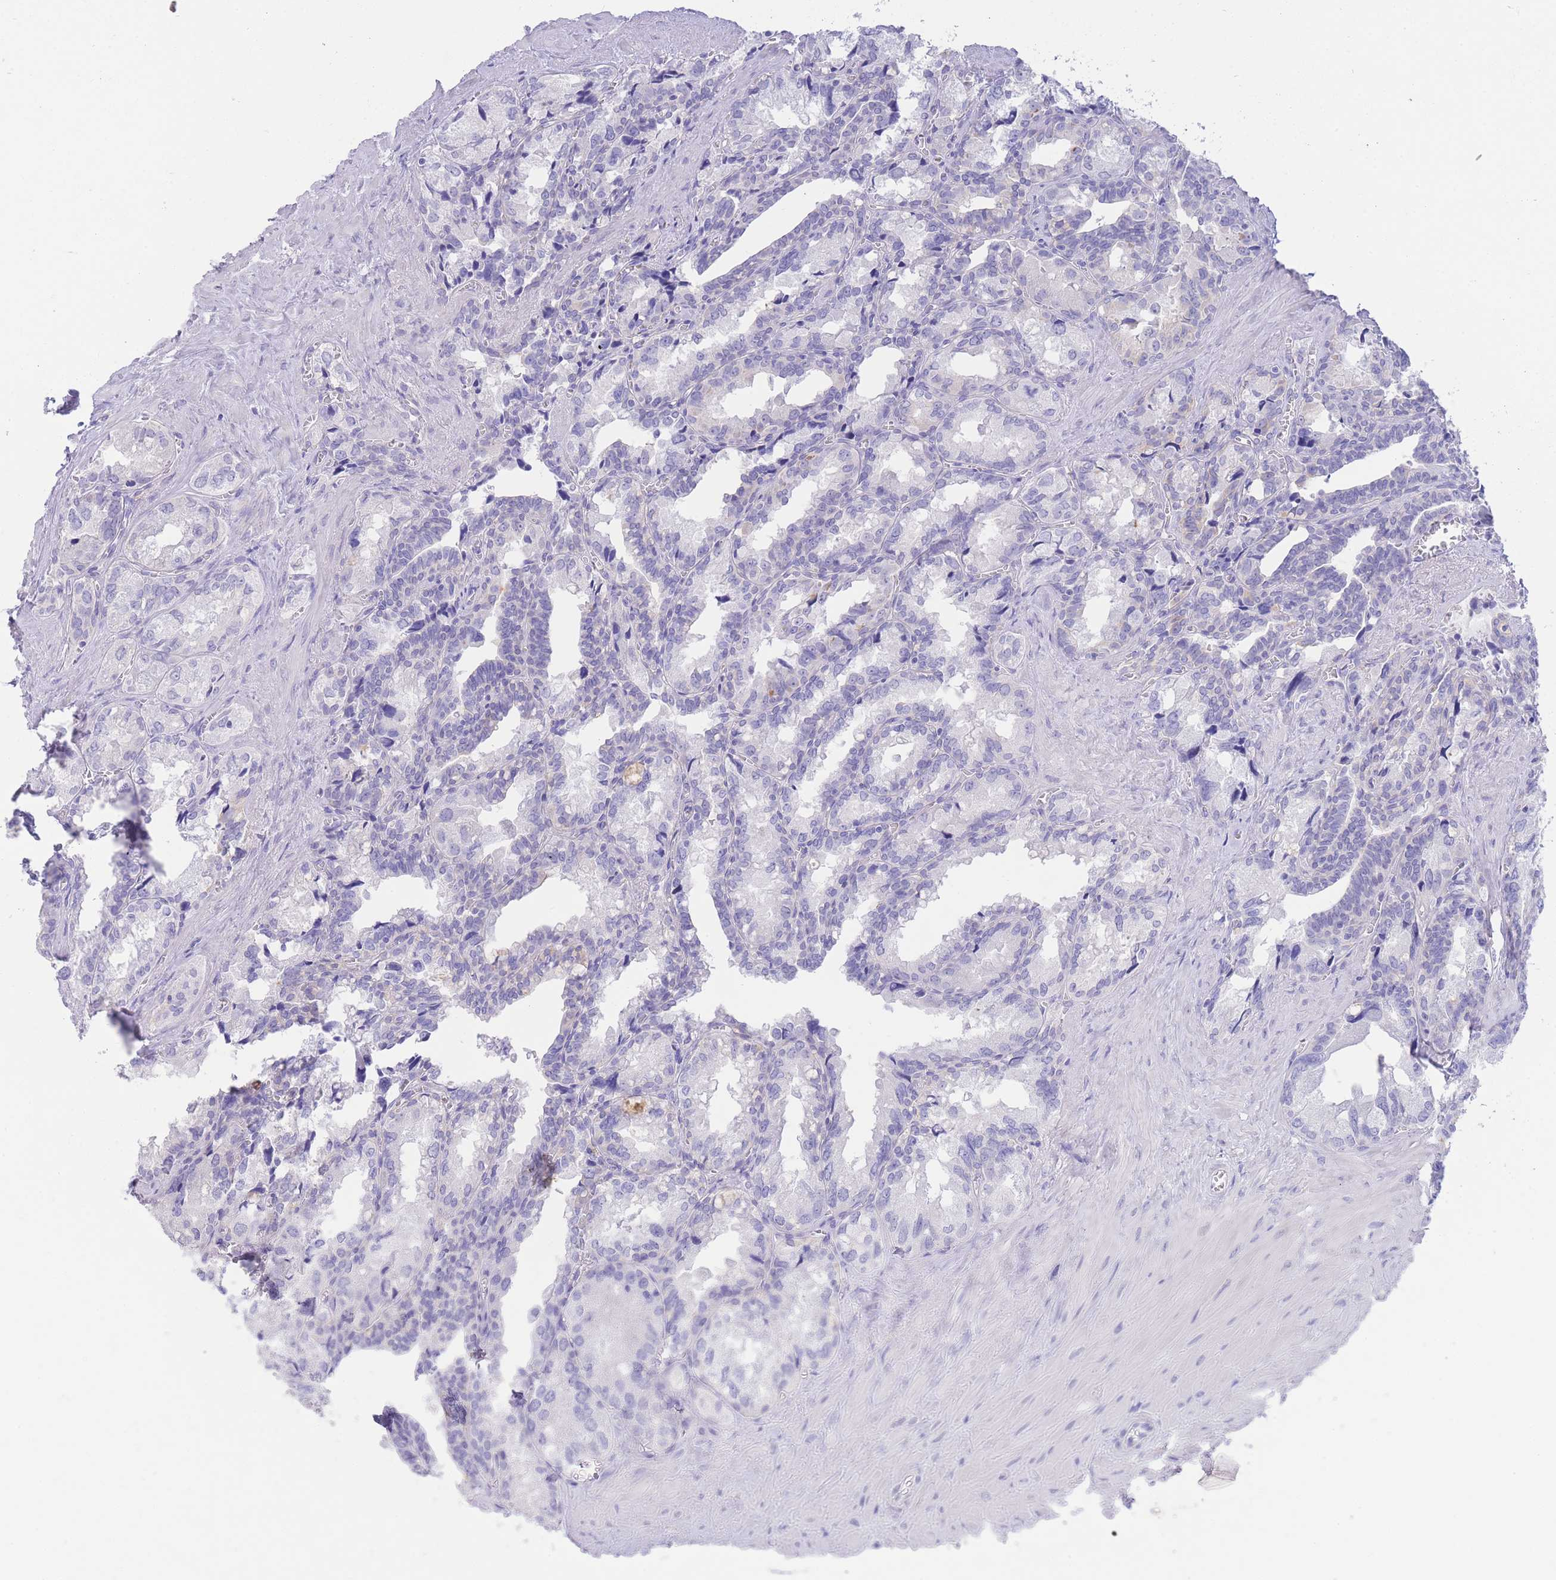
{"staining": {"intensity": "negative", "quantity": "none", "location": "none"}, "tissue": "seminal vesicle", "cell_type": "Glandular cells", "image_type": "normal", "snomed": [{"axis": "morphology", "description": "Normal tissue, NOS"}, {"axis": "topography", "description": "Seminal veicle"}], "caption": "Immunohistochemical staining of unremarkable human seminal vesicle shows no significant staining in glandular cells. The staining was performed using DAB to visualize the protein expression in brown, while the nuclei were stained in blue with hematoxylin (Magnification: 20x).", "gene": "LRRC37A2", "patient": {"sex": "male", "age": 68}}